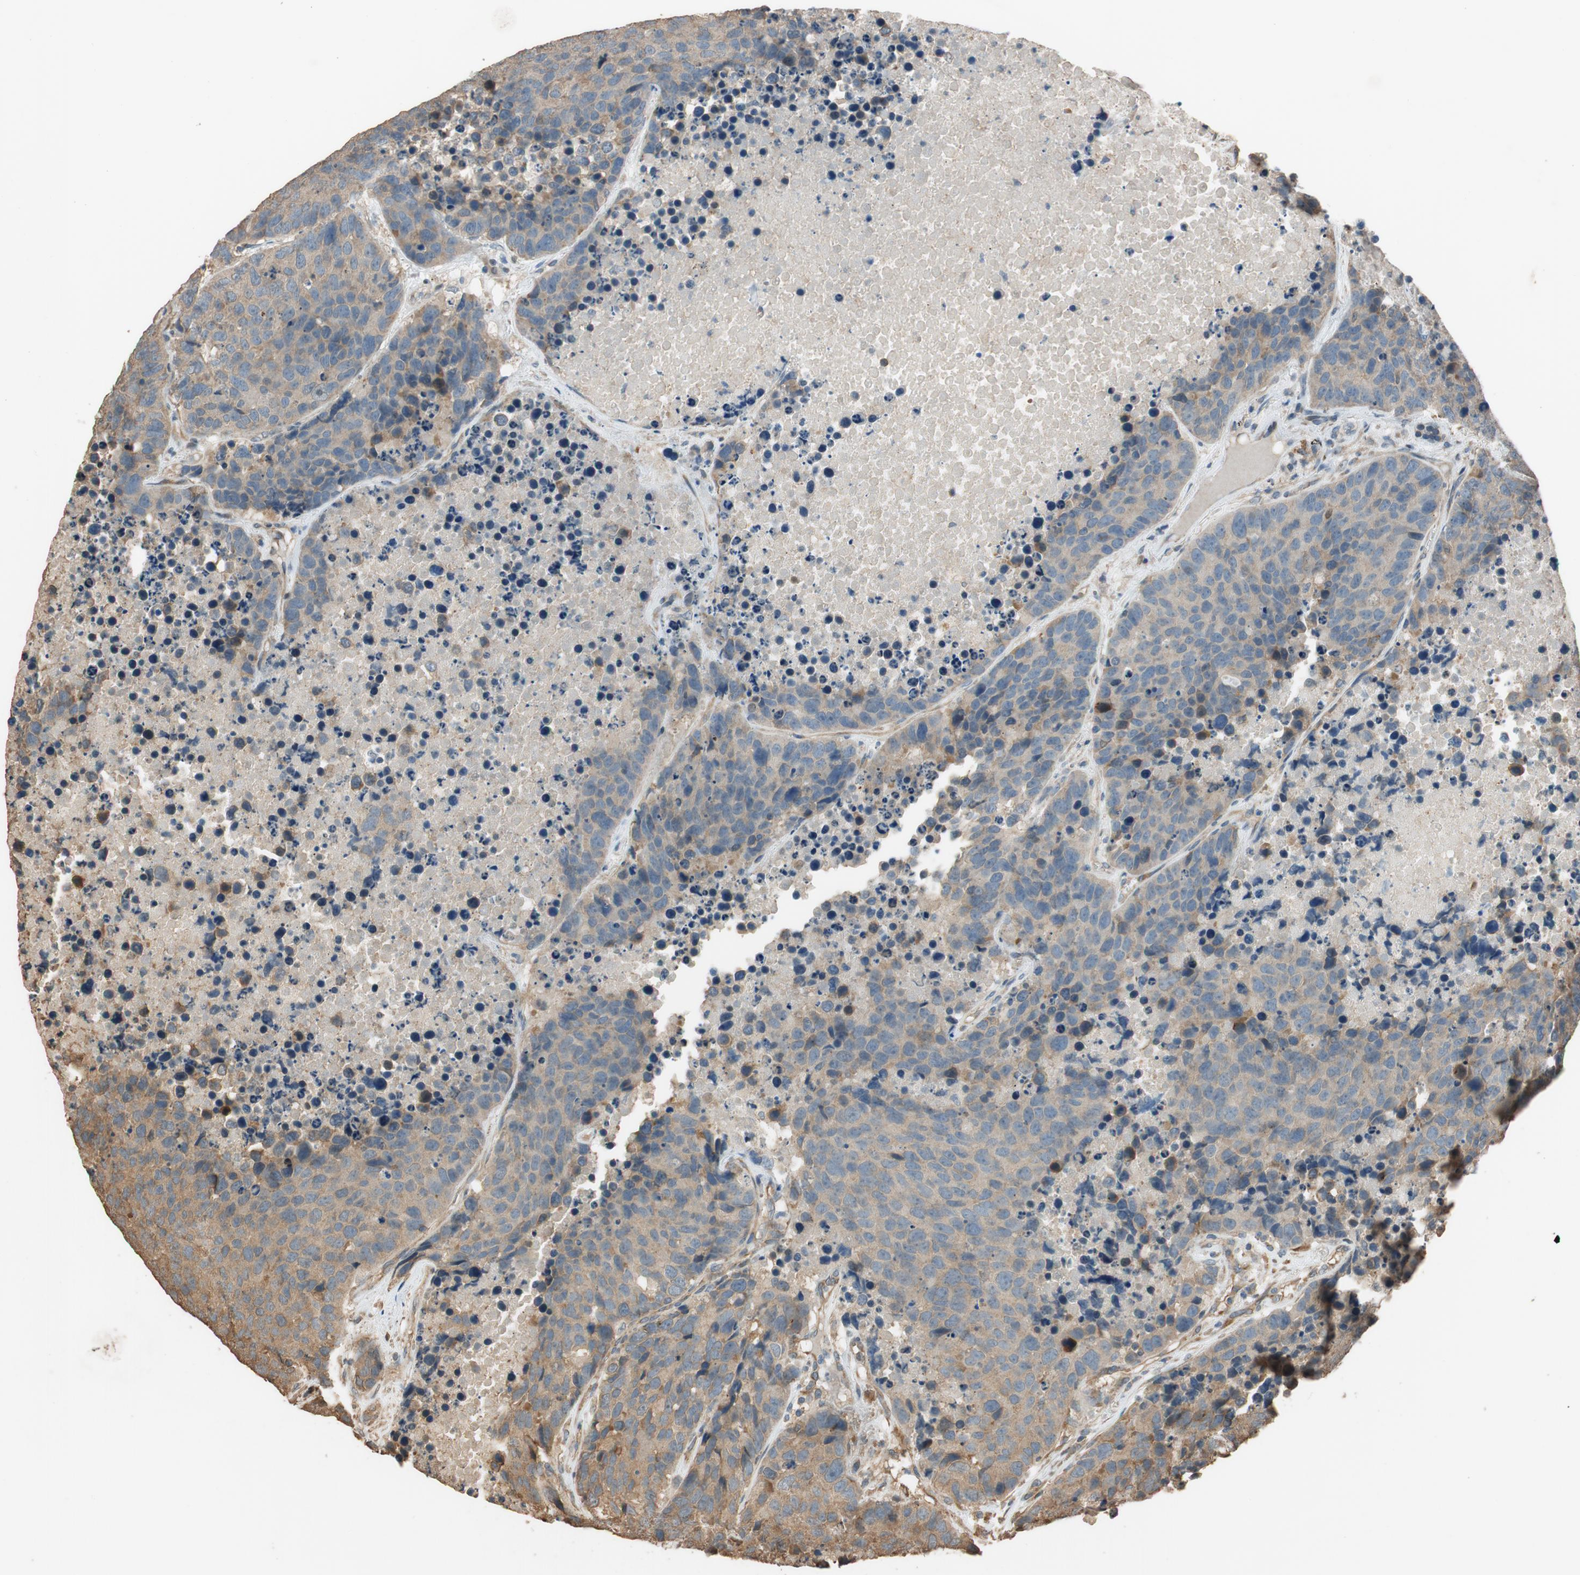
{"staining": {"intensity": "weak", "quantity": ">75%", "location": "cytoplasmic/membranous"}, "tissue": "carcinoid", "cell_type": "Tumor cells", "image_type": "cancer", "snomed": [{"axis": "morphology", "description": "Carcinoid, malignant, NOS"}, {"axis": "topography", "description": "Lung"}], "caption": "IHC histopathology image of human malignant carcinoid stained for a protein (brown), which exhibits low levels of weak cytoplasmic/membranous staining in approximately >75% of tumor cells.", "gene": "MST1R", "patient": {"sex": "male", "age": 60}}